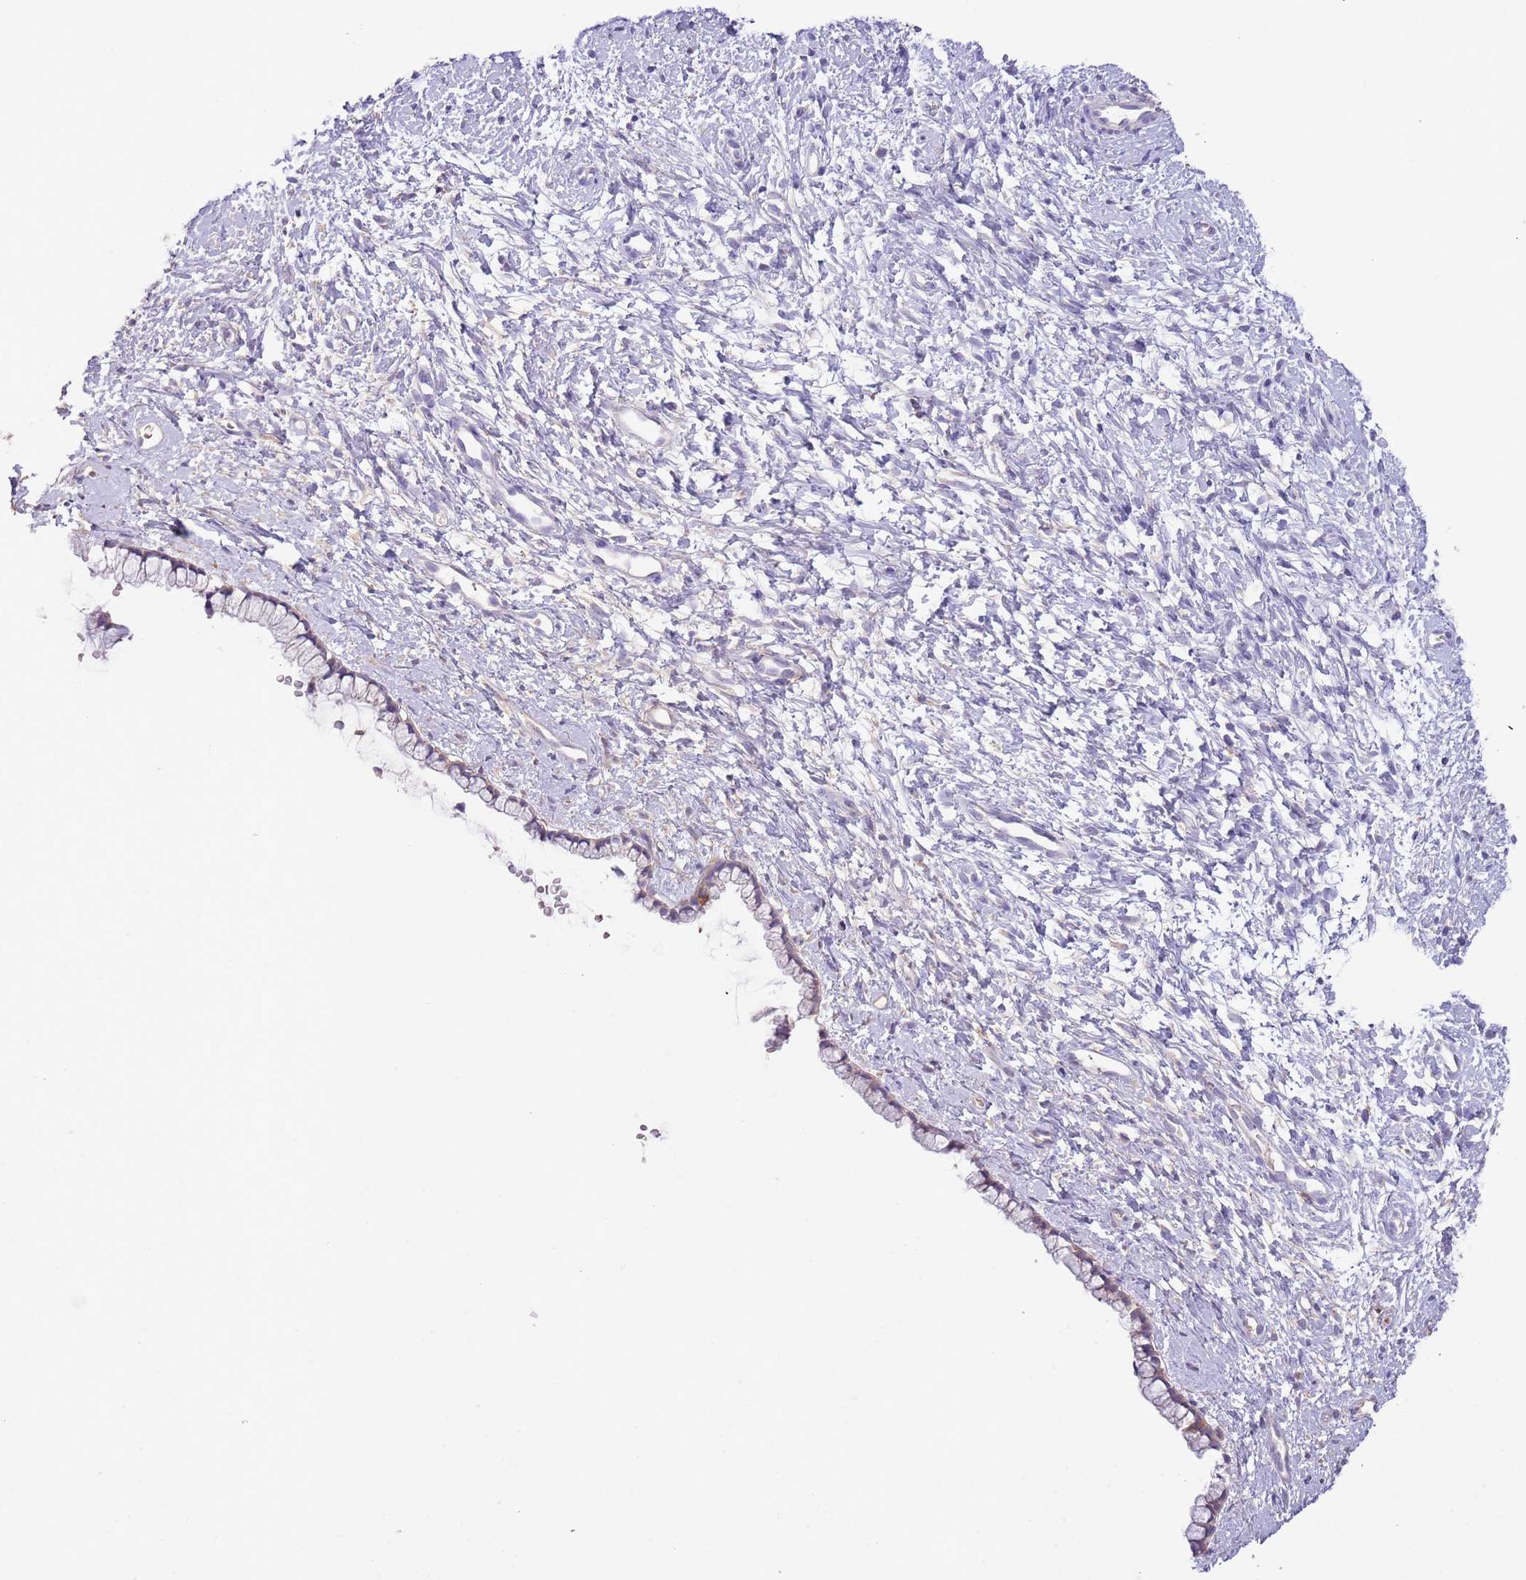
{"staining": {"intensity": "weak", "quantity": "<25%", "location": "cytoplasmic/membranous"}, "tissue": "cervix", "cell_type": "Glandular cells", "image_type": "normal", "snomed": [{"axis": "morphology", "description": "Normal tissue, NOS"}, {"axis": "topography", "description": "Cervix"}], "caption": "Immunohistochemistry (IHC) image of normal cervix: cervix stained with DAB displays no significant protein positivity in glandular cells.", "gene": "ZNF658", "patient": {"sex": "female", "age": 57}}